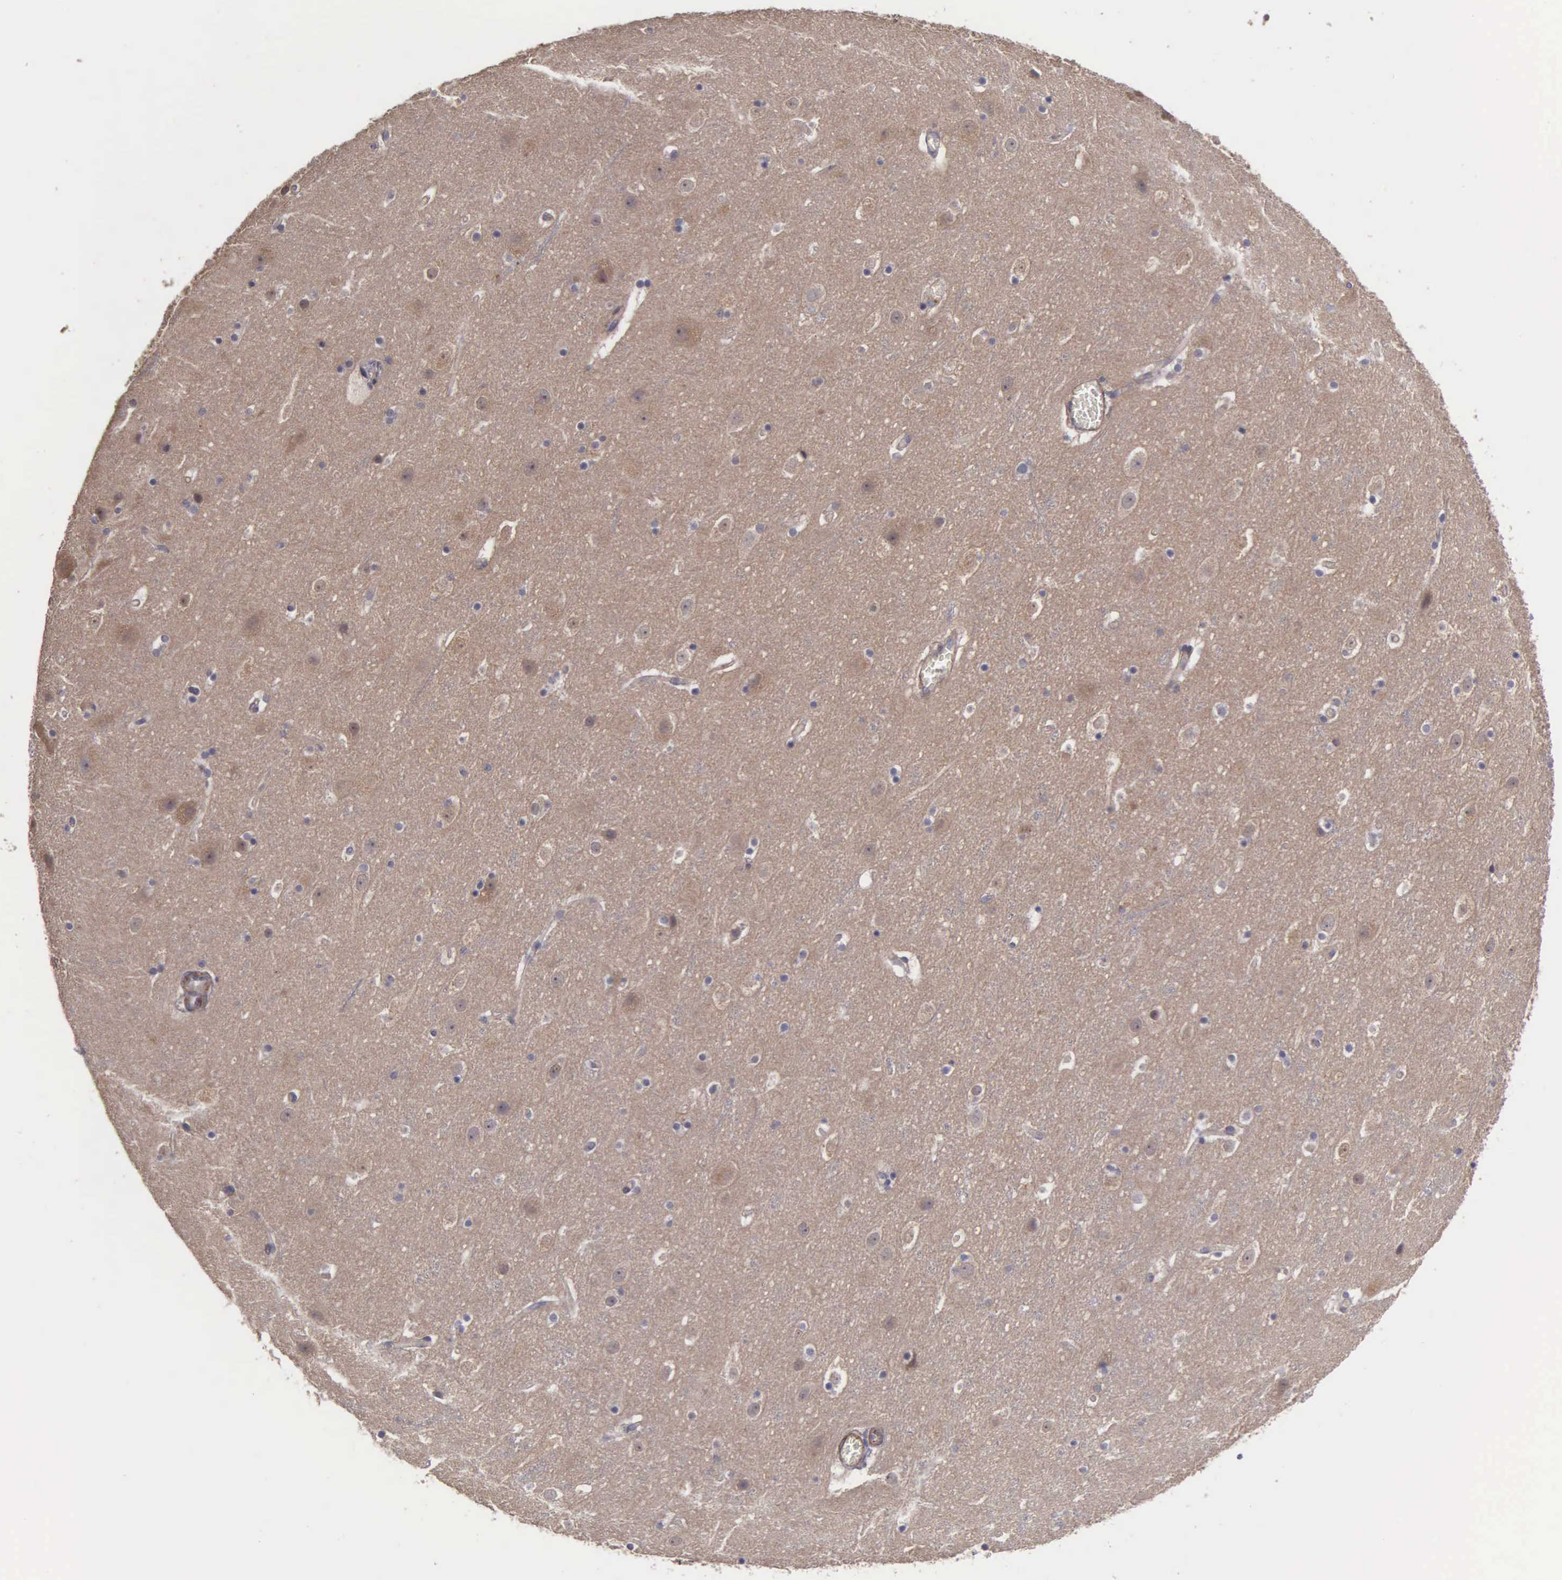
{"staining": {"intensity": "weak", "quantity": "25%-75%", "location": "cytoplasmic/membranous"}, "tissue": "cerebral cortex", "cell_type": "Endothelial cells", "image_type": "normal", "snomed": [{"axis": "morphology", "description": "Normal tissue, NOS"}, {"axis": "topography", "description": "Cerebral cortex"}], "caption": "This histopathology image demonstrates immunohistochemistry (IHC) staining of normal cerebral cortex, with low weak cytoplasmic/membranous positivity in approximately 25%-75% of endothelial cells.", "gene": "RTL10", "patient": {"sex": "male", "age": 45}}